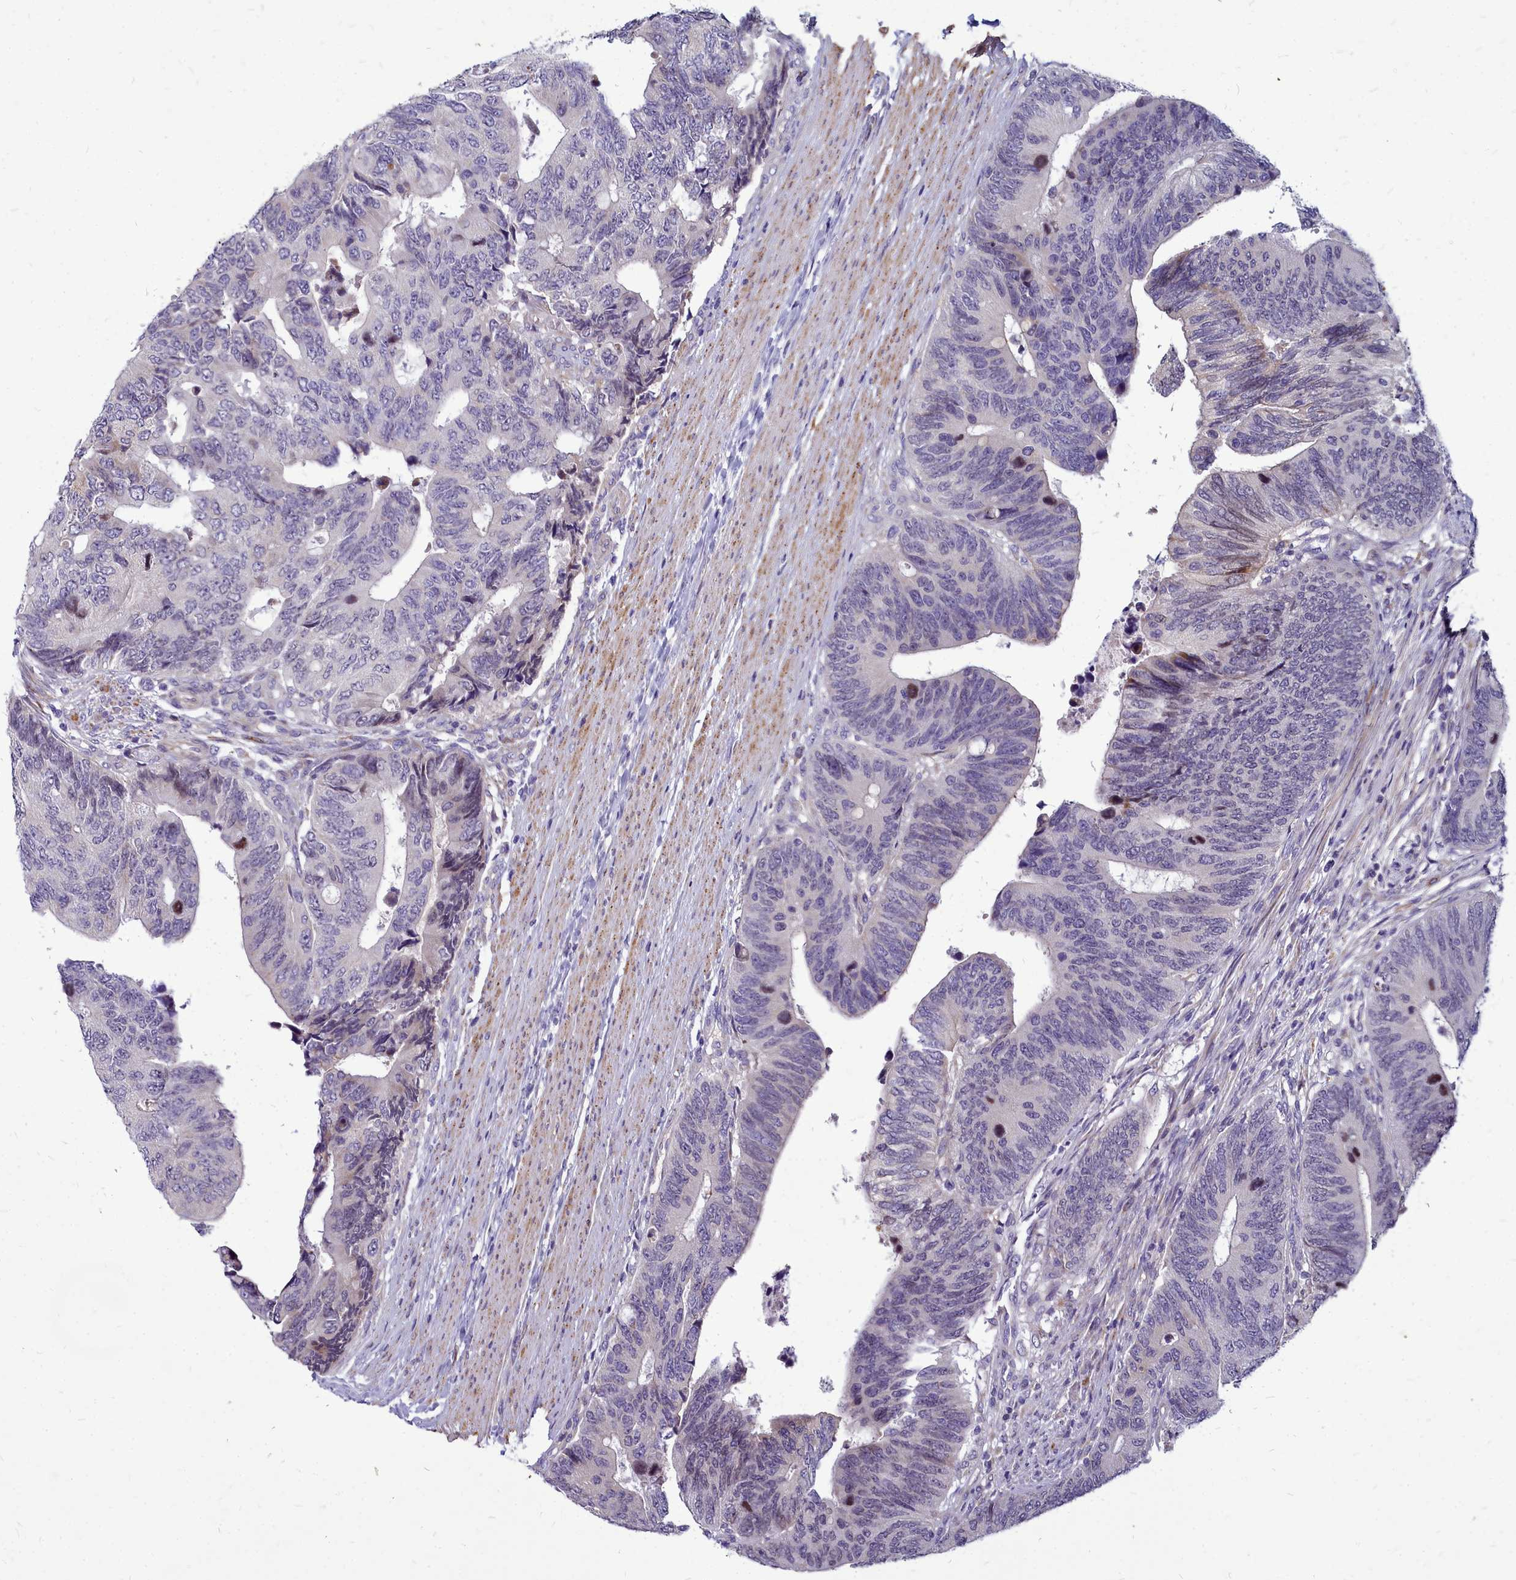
{"staining": {"intensity": "moderate", "quantity": "<25%", "location": "nuclear"}, "tissue": "colorectal cancer", "cell_type": "Tumor cells", "image_type": "cancer", "snomed": [{"axis": "morphology", "description": "Adenocarcinoma, NOS"}, {"axis": "topography", "description": "Colon"}], "caption": "Immunohistochemistry (IHC) staining of colorectal cancer (adenocarcinoma), which demonstrates low levels of moderate nuclear expression in about <25% of tumor cells indicating moderate nuclear protein expression. The staining was performed using DAB (3,3'-diaminobenzidine) (brown) for protein detection and nuclei were counterstained in hematoxylin (blue).", "gene": "SMPD4", "patient": {"sex": "male", "age": 87}}